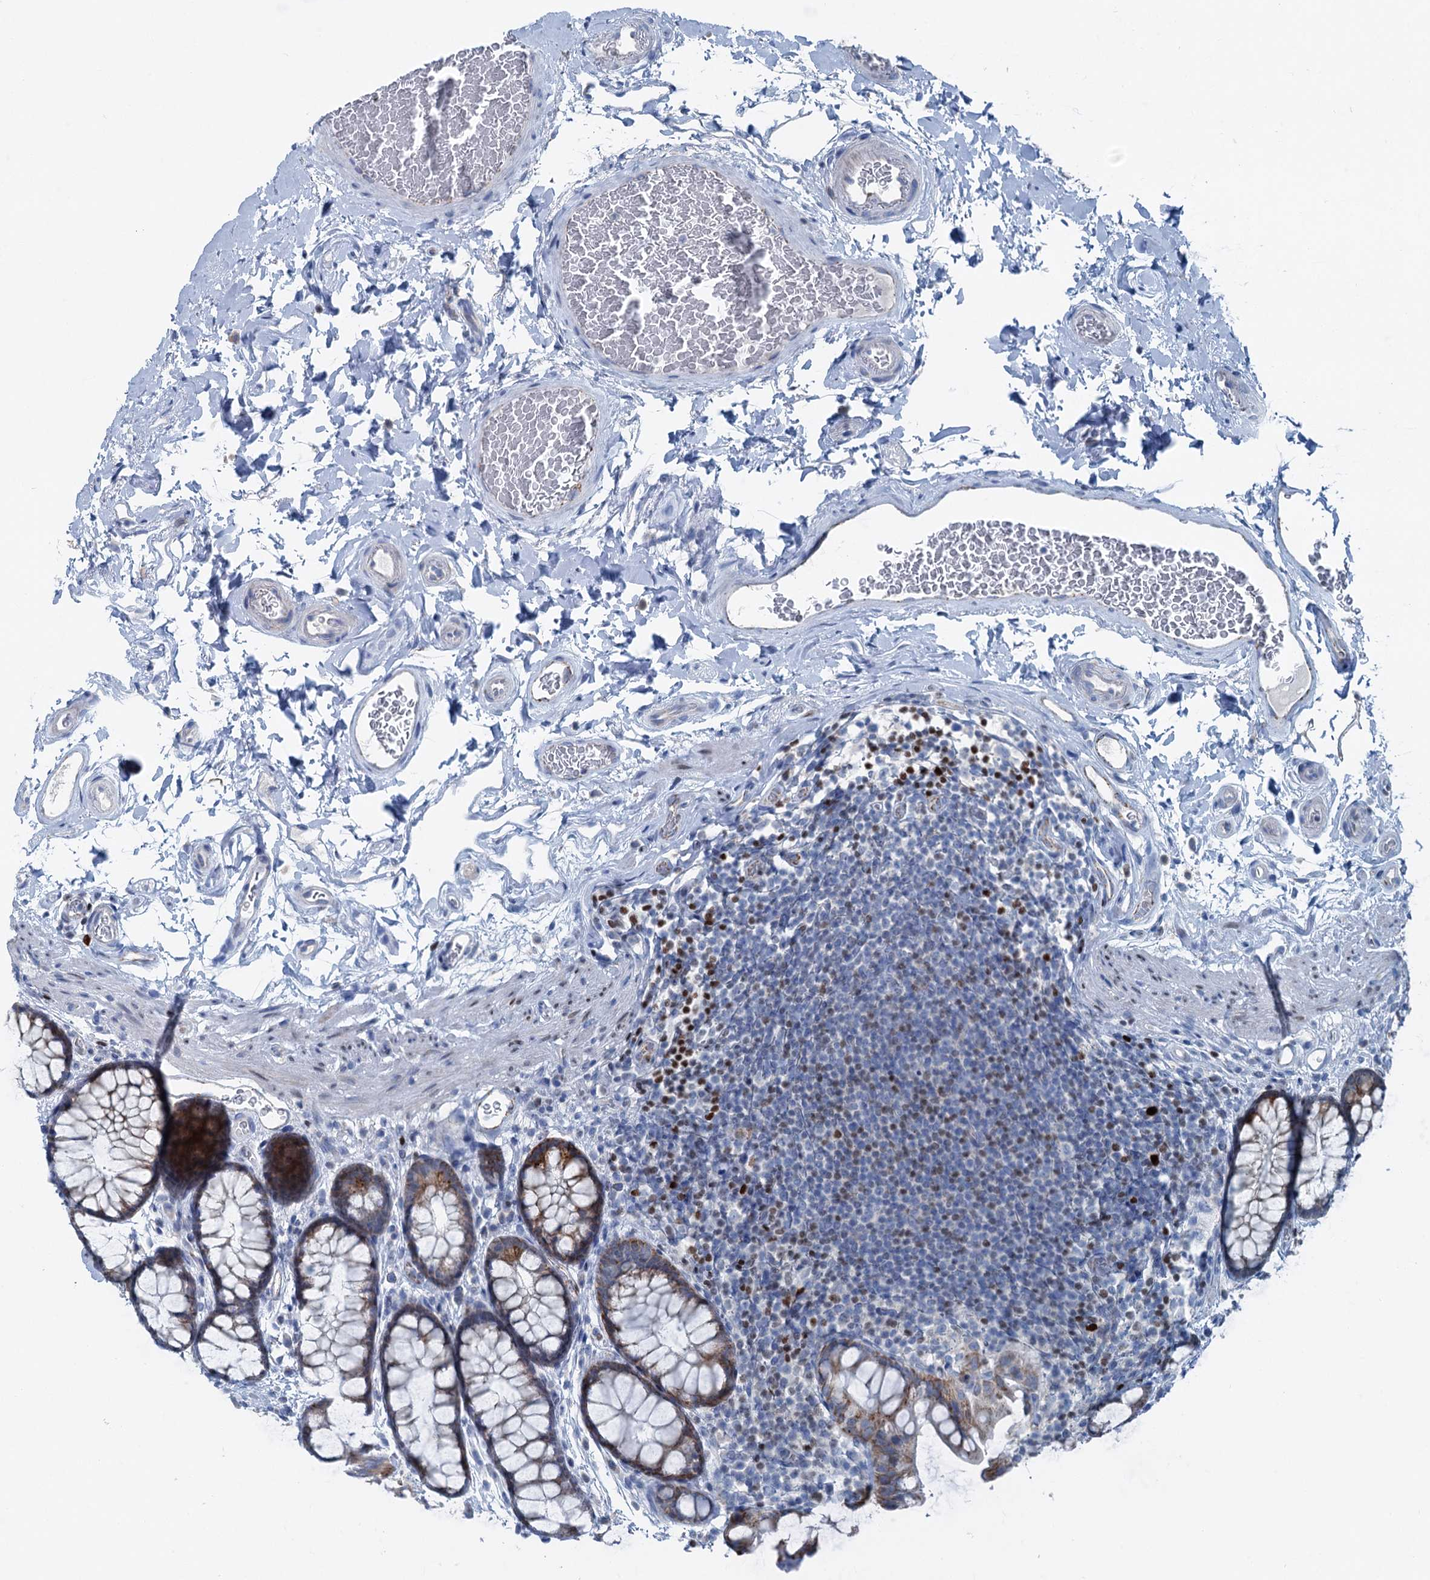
{"staining": {"intensity": "negative", "quantity": "none", "location": "none"}, "tissue": "colon", "cell_type": "Endothelial cells", "image_type": "normal", "snomed": [{"axis": "morphology", "description": "Normal tissue, NOS"}, {"axis": "topography", "description": "Colon"}], "caption": "This is a histopathology image of immunohistochemistry staining of benign colon, which shows no expression in endothelial cells.", "gene": "ELP4", "patient": {"sex": "female", "age": 82}}